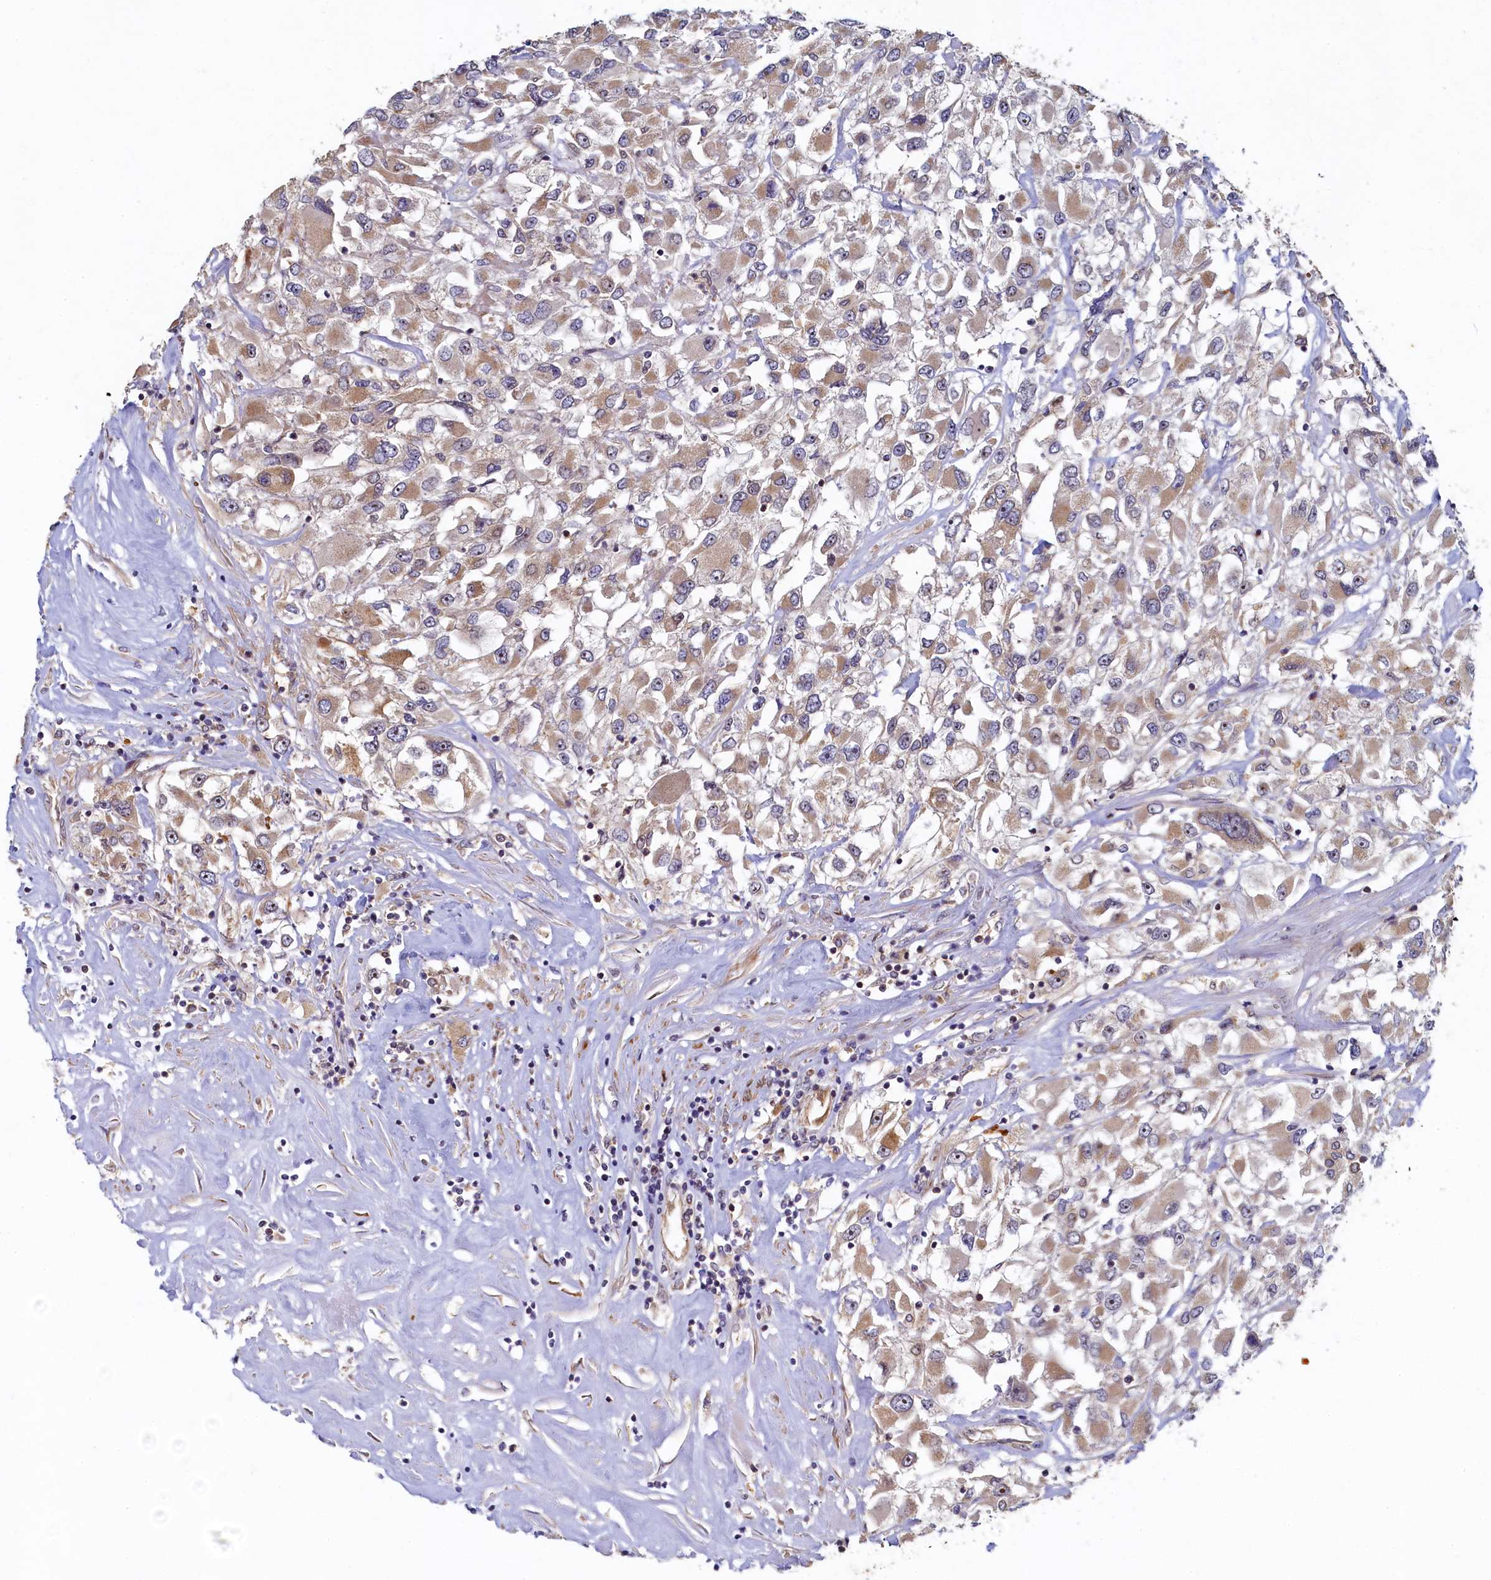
{"staining": {"intensity": "weak", "quantity": "25%-75%", "location": "cytoplasmic/membranous"}, "tissue": "renal cancer", "cell_type": "Tumor cells", "image_type": "cancer", "snomed": [{"axis": "morphology", "description": "Adenocarcinoma, NOS"}, {"axis": "topography", "description": "Kidney"}], "caption": "Human renal cancer (adenocarcinoma) stained for a protein (brown) displays weak cytoplasmic/membranous positive positivity in approximately 25%-75% of tumor cells.", "gene": "CEP20", "patient": {"sex": "female", "age": 52}}